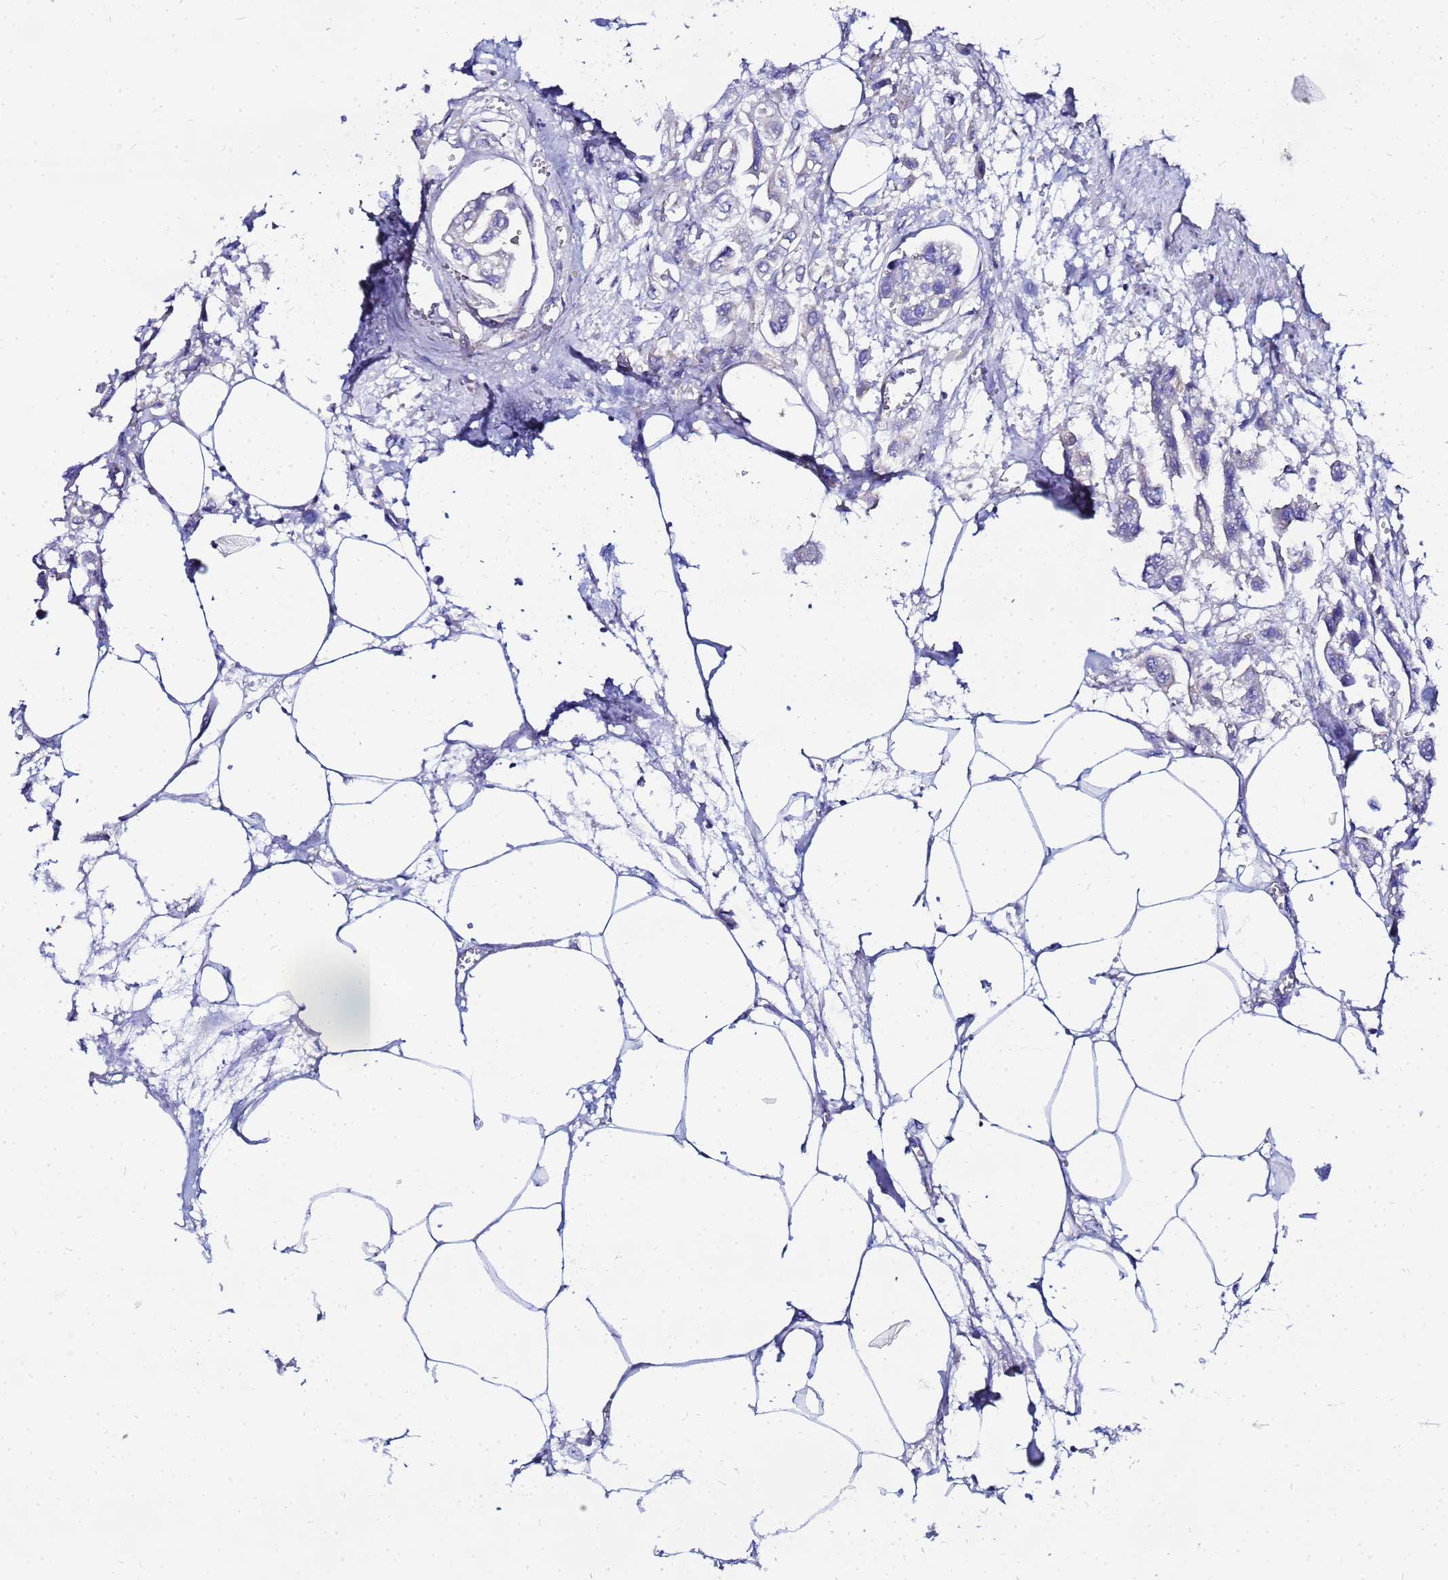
{"staining": {"intensity": "negative", "quantity": "none", "location": "none"}, "tissue": "urothelial cancer", "cell_type": "Tumor cells", "image_type": "cancer", "snomed": [{"axis": "morphology", "description": "Urothelial carcinoma, High grade"}, {"axis": "topography", "description": "Urinary bladder"}], "caption": "Tumor cells show no significant protein staining in urothelial cancer.", "gene": "FAHD2A", "patient": {"sex": "male", "age": 67}}